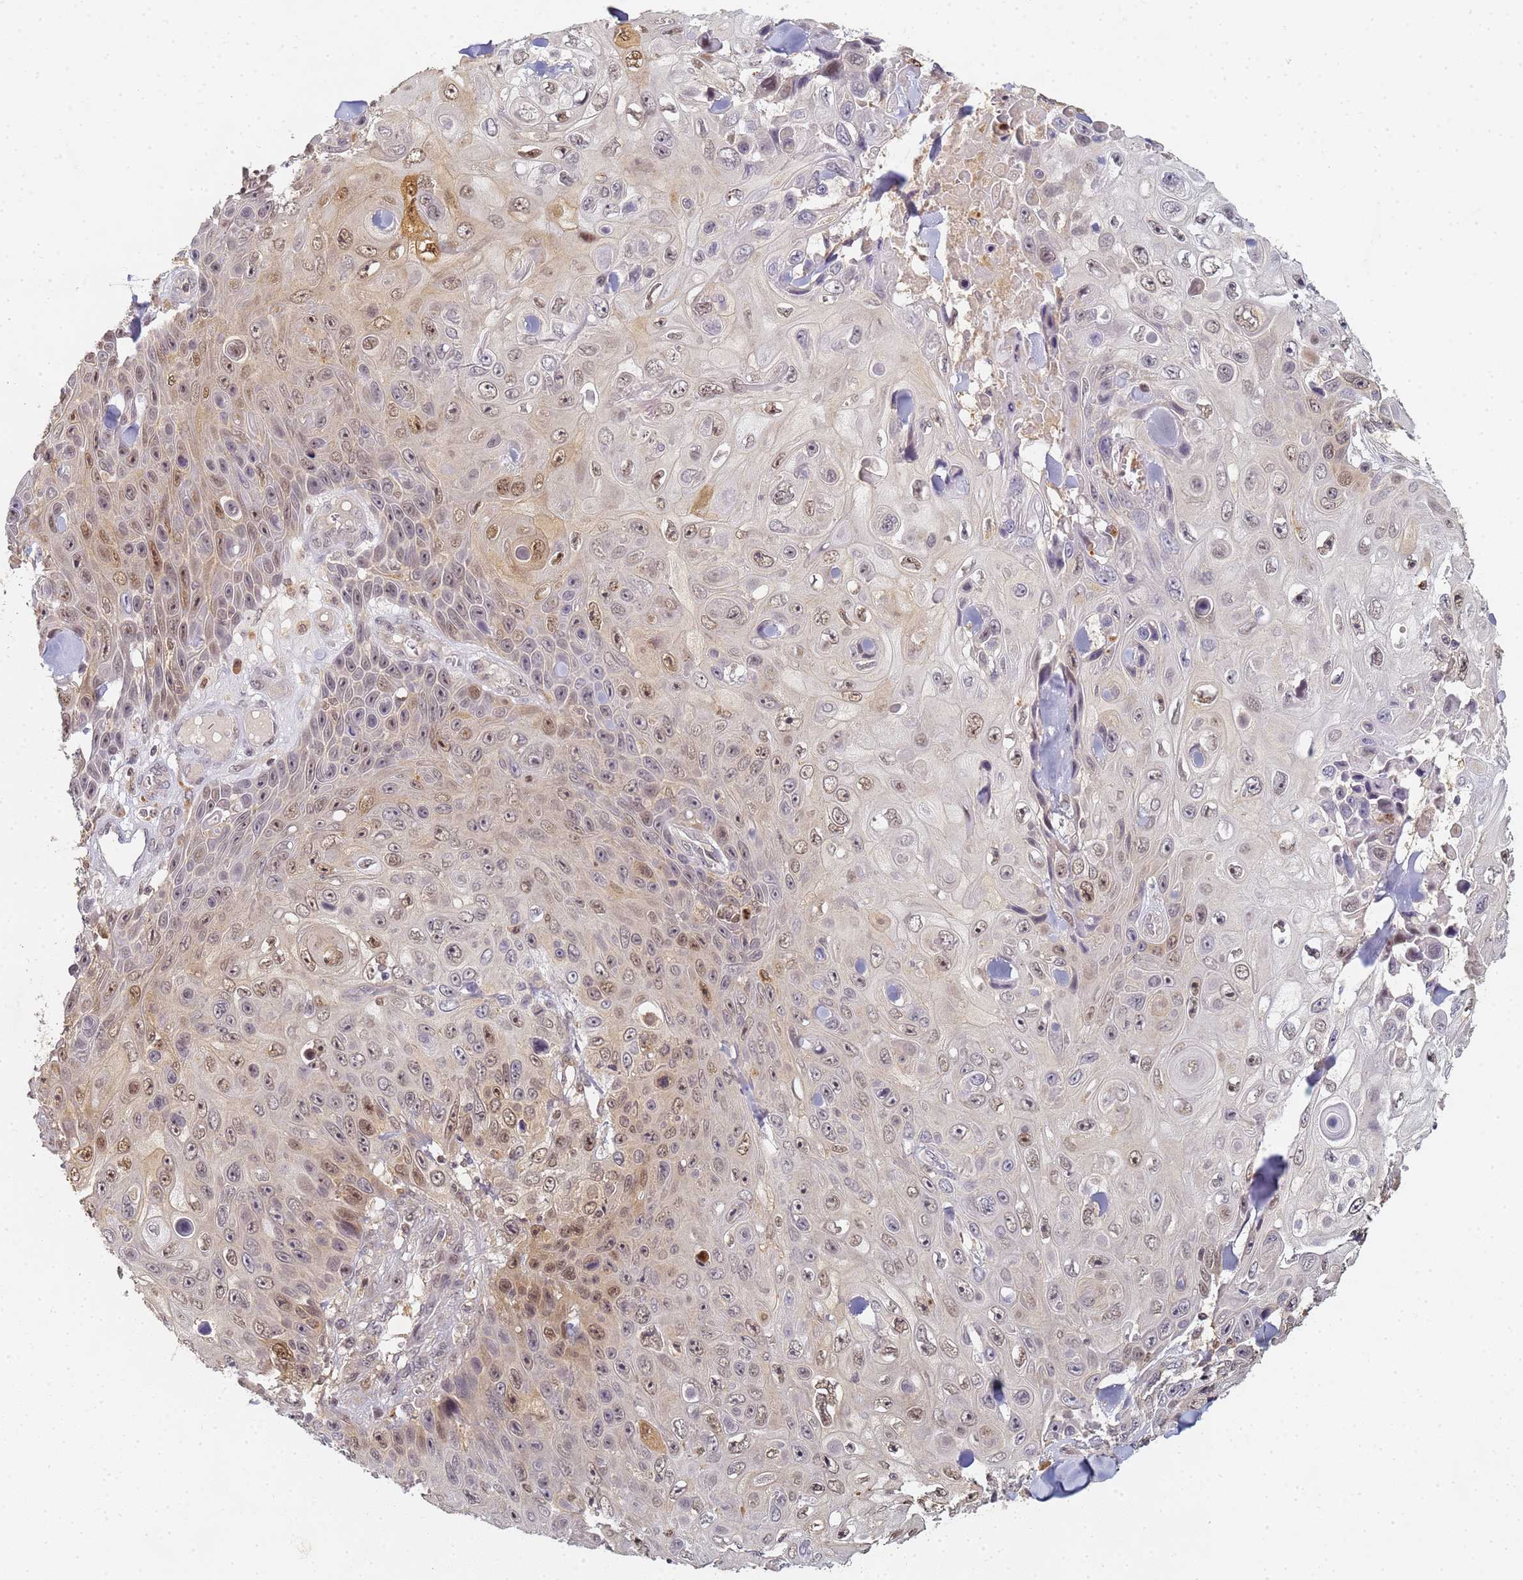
{"staining": {"intensity": "moderate", "quantity": "<25%", "location": "nuclear"}, "tissue": "skin cancer", "cell_type": "Tumor cells", "image_type": "cancer", "snomed": [{"axis": "morphology", "description": "Squamous cell carcinoma, NOS"}, {"axis": "topography", "description": "Skin"}], "caption": "Protein analysis of skin cancer (squamous cell carcinoma) tissue displays moderate nuclear positivity in about <25% of tumor cells.", "gene": "HMCES", "patient": {"sex": "male", "age": 82}}